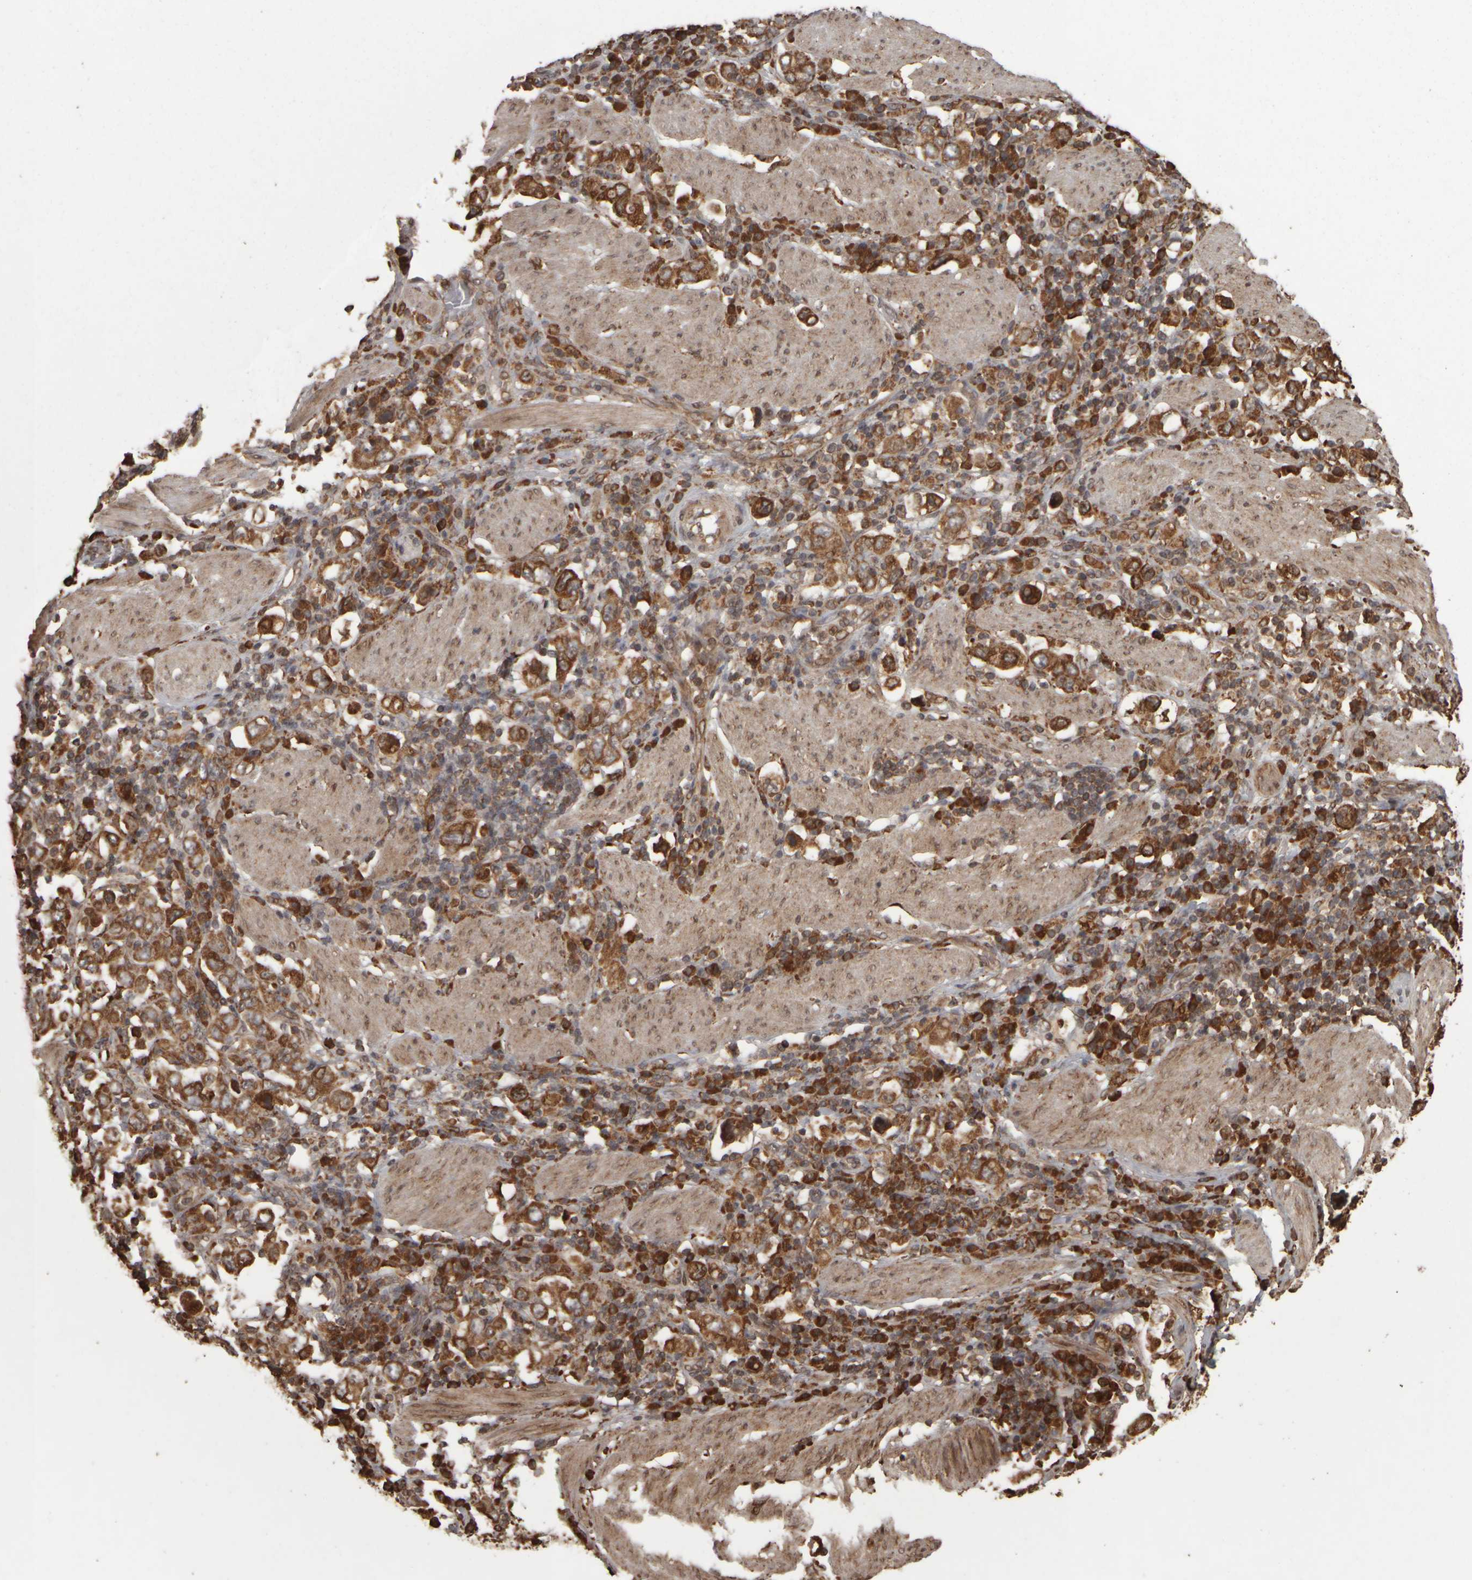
{"staining": {"intensity": "strong", "quantity": ">75%", "location": "cytoplasmic/membranous"}, "tissue": "stomach cancer", "cell_type": "Tumor cells", "image_type": "cancer", "snomed": [{"axis": "morphology", "description": "Adenocarcinoma, NOS"}, {"axis": "topography", "description": "Stomach, upper"}], "caption": "This is a photomicrograph of IHC staining of stomach adenocarcinoma, which shows strong staining in the cytoplasmic/membranous of tumor cells.", "gene": "AGBL3", "patient": {"sex": "male", "age": 62}}